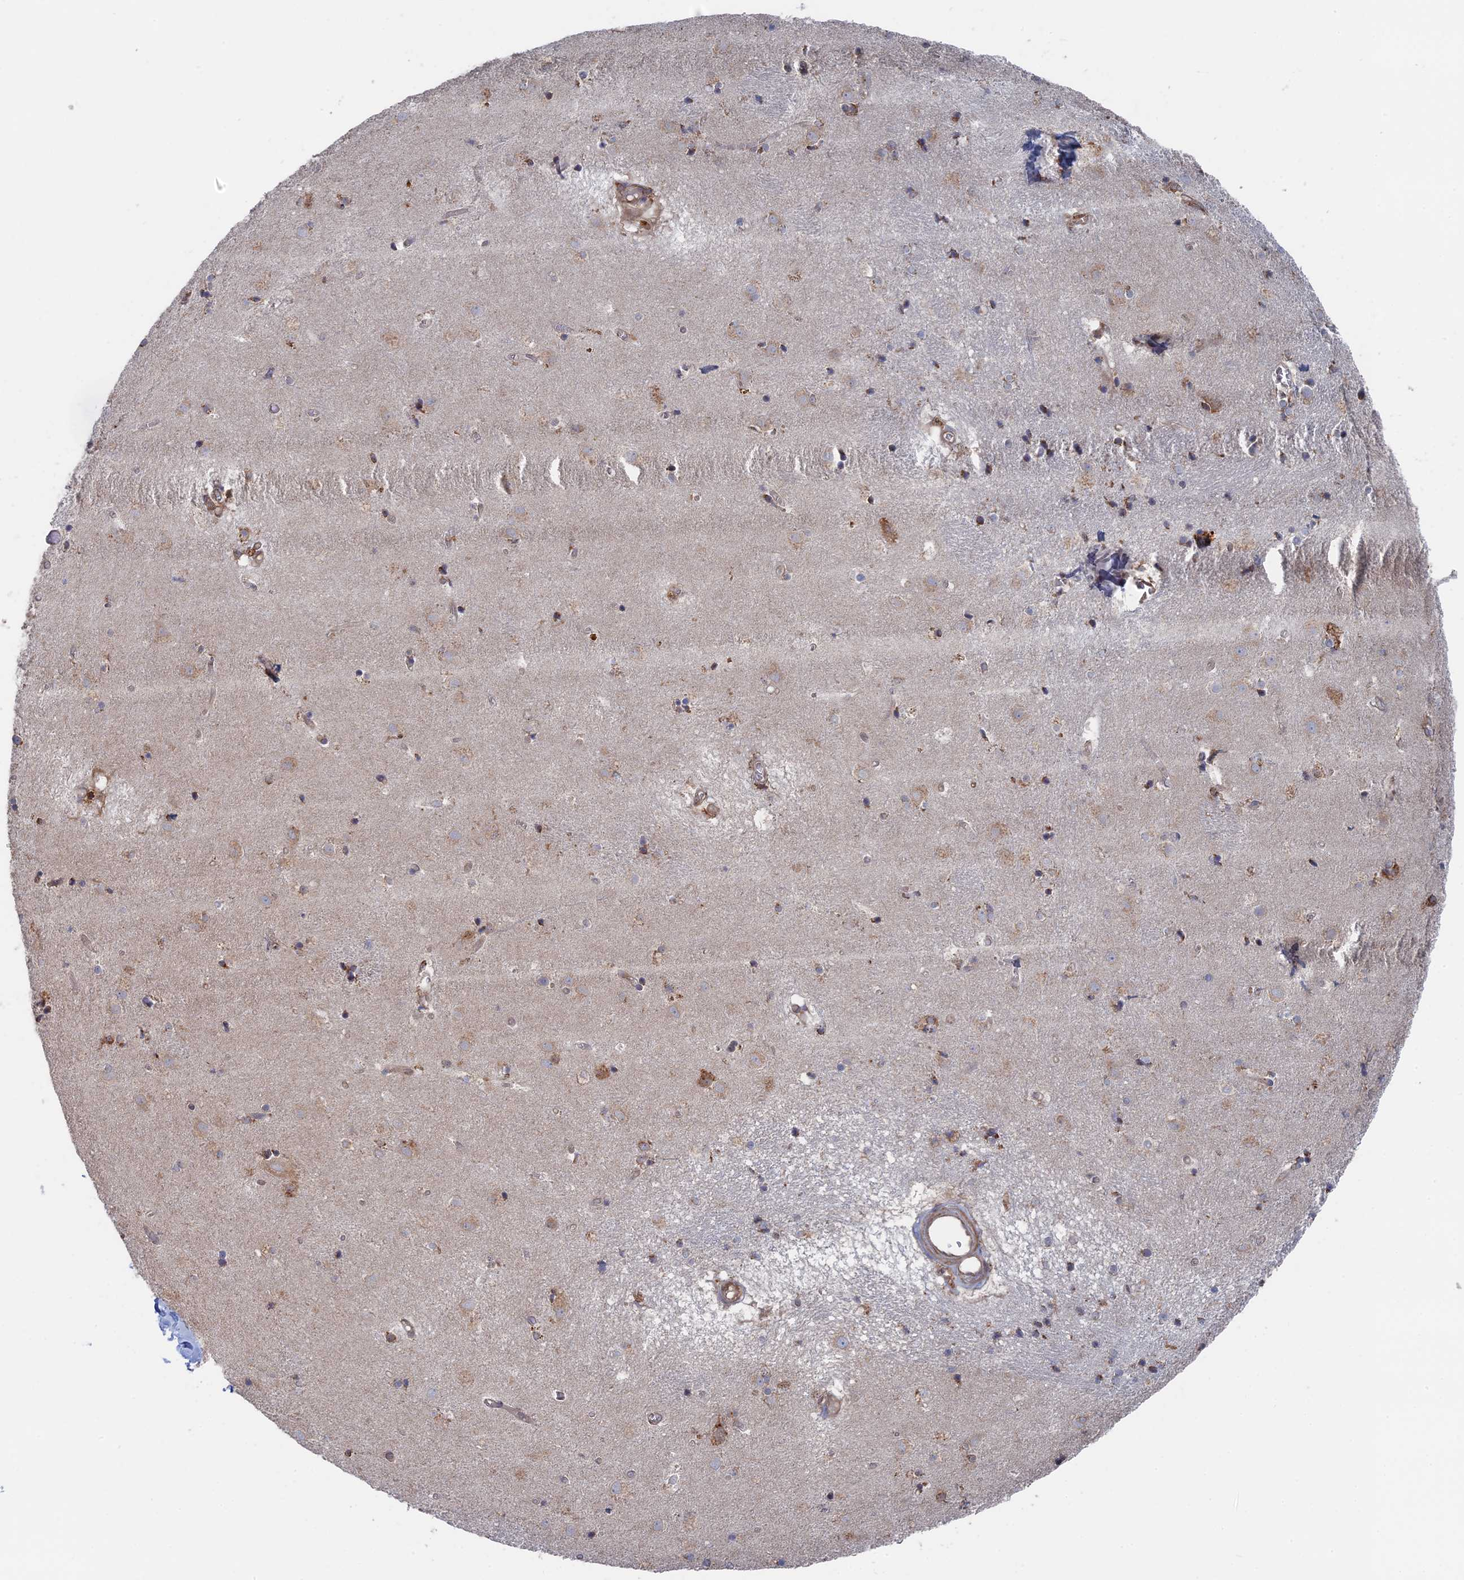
{"staining": {"intensity": "moderate", "quantity": "<25%", "location": "cytoplasmic/membranous"}, "tissue": "caudate", "cell_type": "Glial cells", "image_type": "normal", "snomed": [{"axis": "morphology", "description": "Normal tissue, NOS"}, {"axis": "topography", "description": "Lateral ventricle wall"}], "caption": "High-power microscopy captured an IHC micrograph of unremarkable caudate, revealing moderate cytoplasmic/membranous positivity in about <25% of glial cells. Ihc stains the protein of interest in brown and the nuclei are stained blue.", "gene": "BPIFB6", "patient": {"sex": "male", "age": 70}}